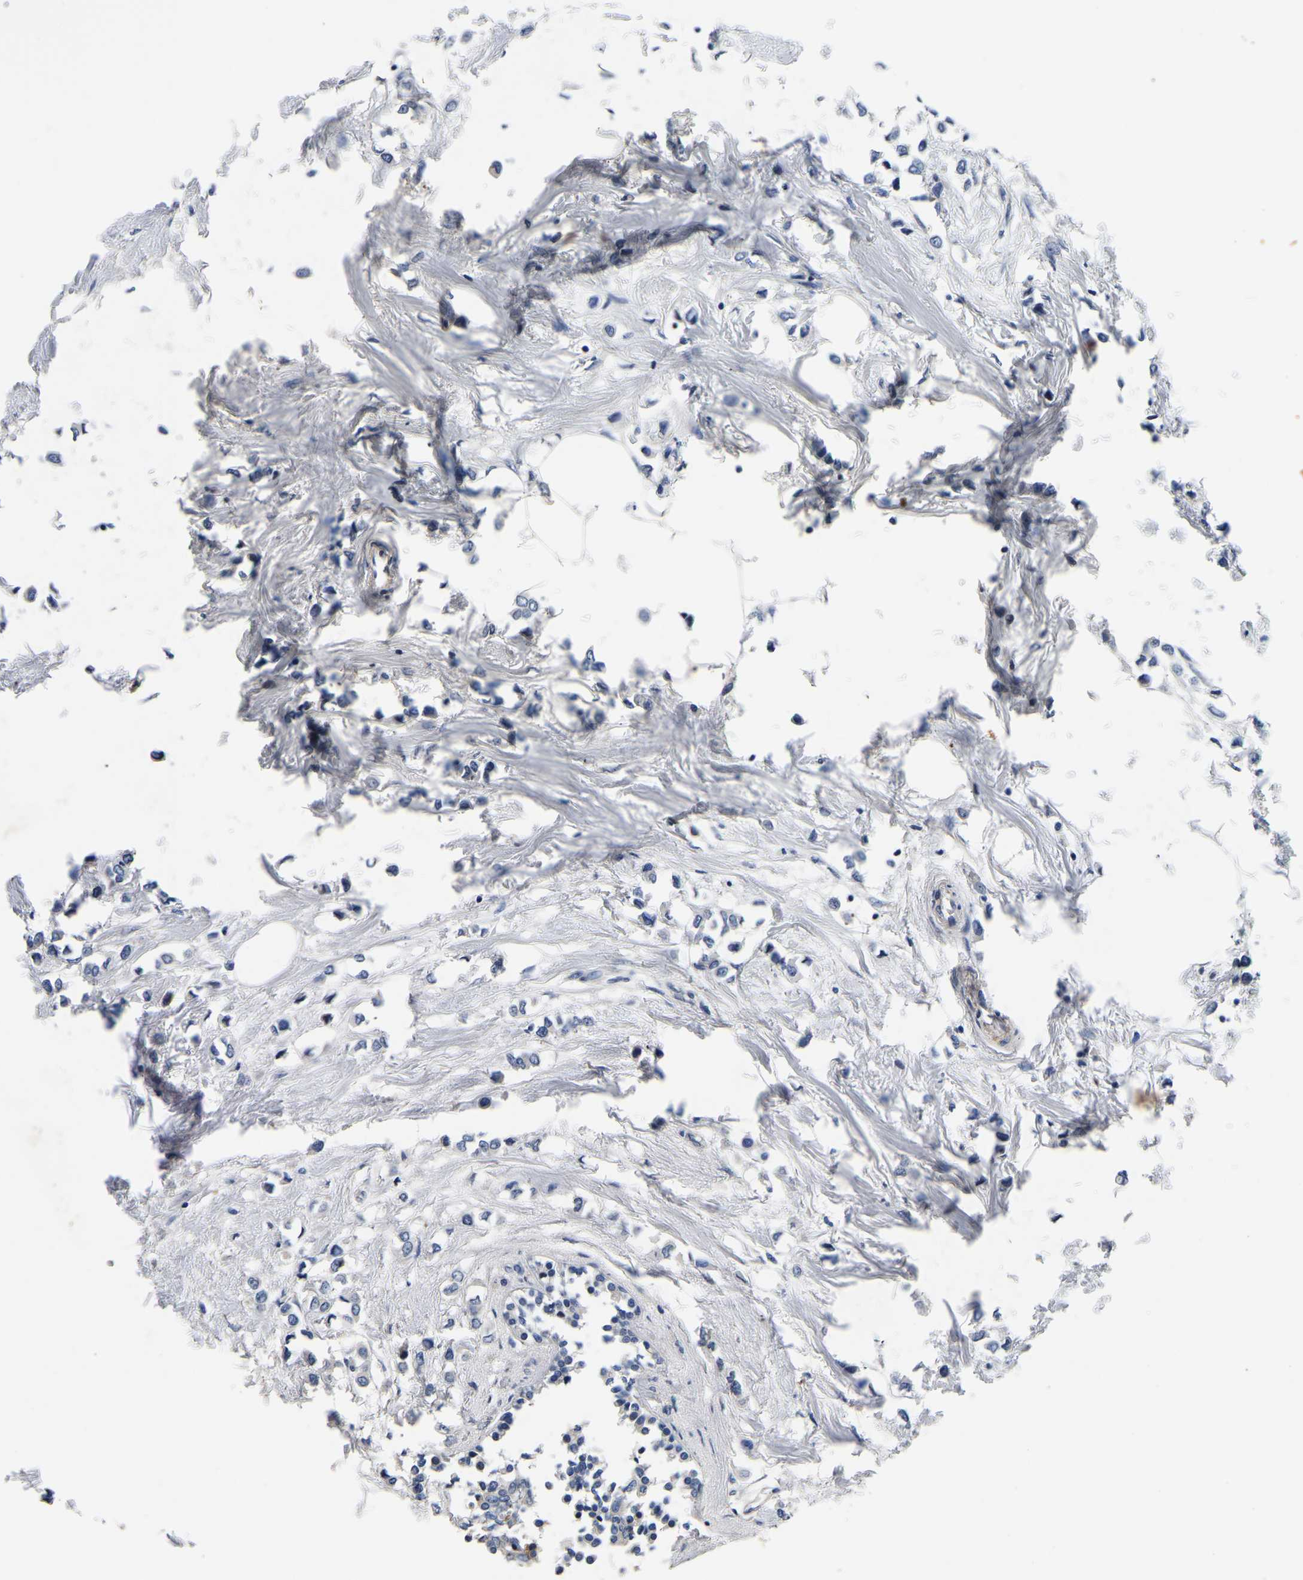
{"staining": {"intensity": "negative", "quantity": "none", "location": "none"}, "tissue": "breast cancer", "cell_type": "Tumor cells", "image_type": "cancer", "snomed": [{"axis": "morphology", "description": "Lobular carcinoma"}, {"axis": "topography", "description": "Breast"}], "caption": "Tumor cells show no significant positivity in lobular carcinoma (breast). The staining is performed using DAB (3,3'-diaminobenzidine) brown chromogen with nuclei counter-stained in using hematoxylin.", "gene": "KCTD17", "patient": {"sex": "female", "age": 51}}